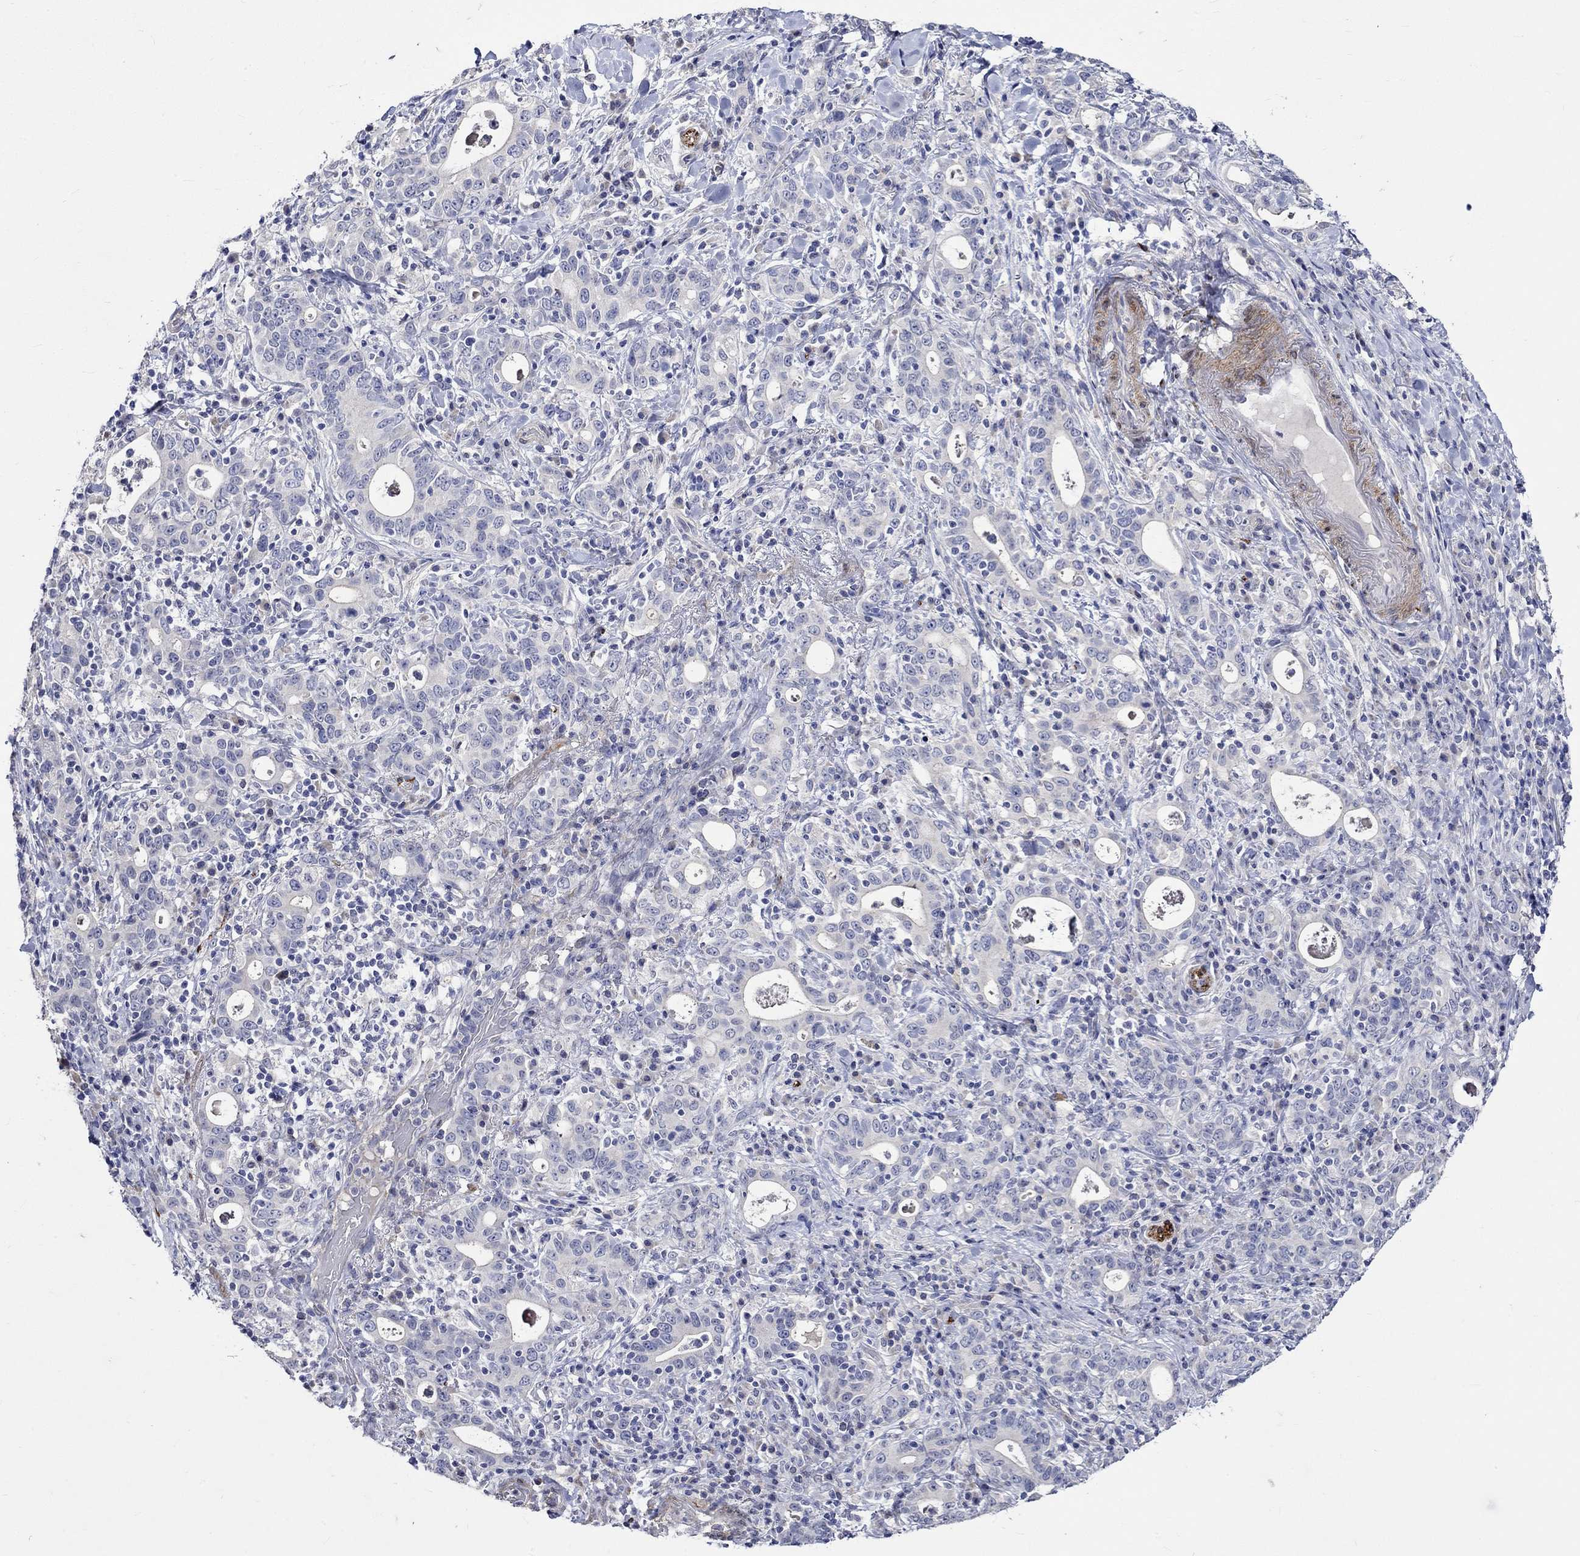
{"staining": {"intensity": "negative", "quantity": "none", "location": "none"}, "tissue": "stomach cancer", "cell_type": "Tumor cells", "image_type": "cancer", "snomed": [{"axis": "morphology", "description": "Adenocarcinoma, NOS"}, {"axis": "topography", "description": "Stomach"}], "caption": "Stomach cancer (adenocarcinoma) was stained to show a protein in brown. There is no significant staining in tumor cells.", "gene": "CRYAB", "patient": {"sex": "male", "age": 79}}